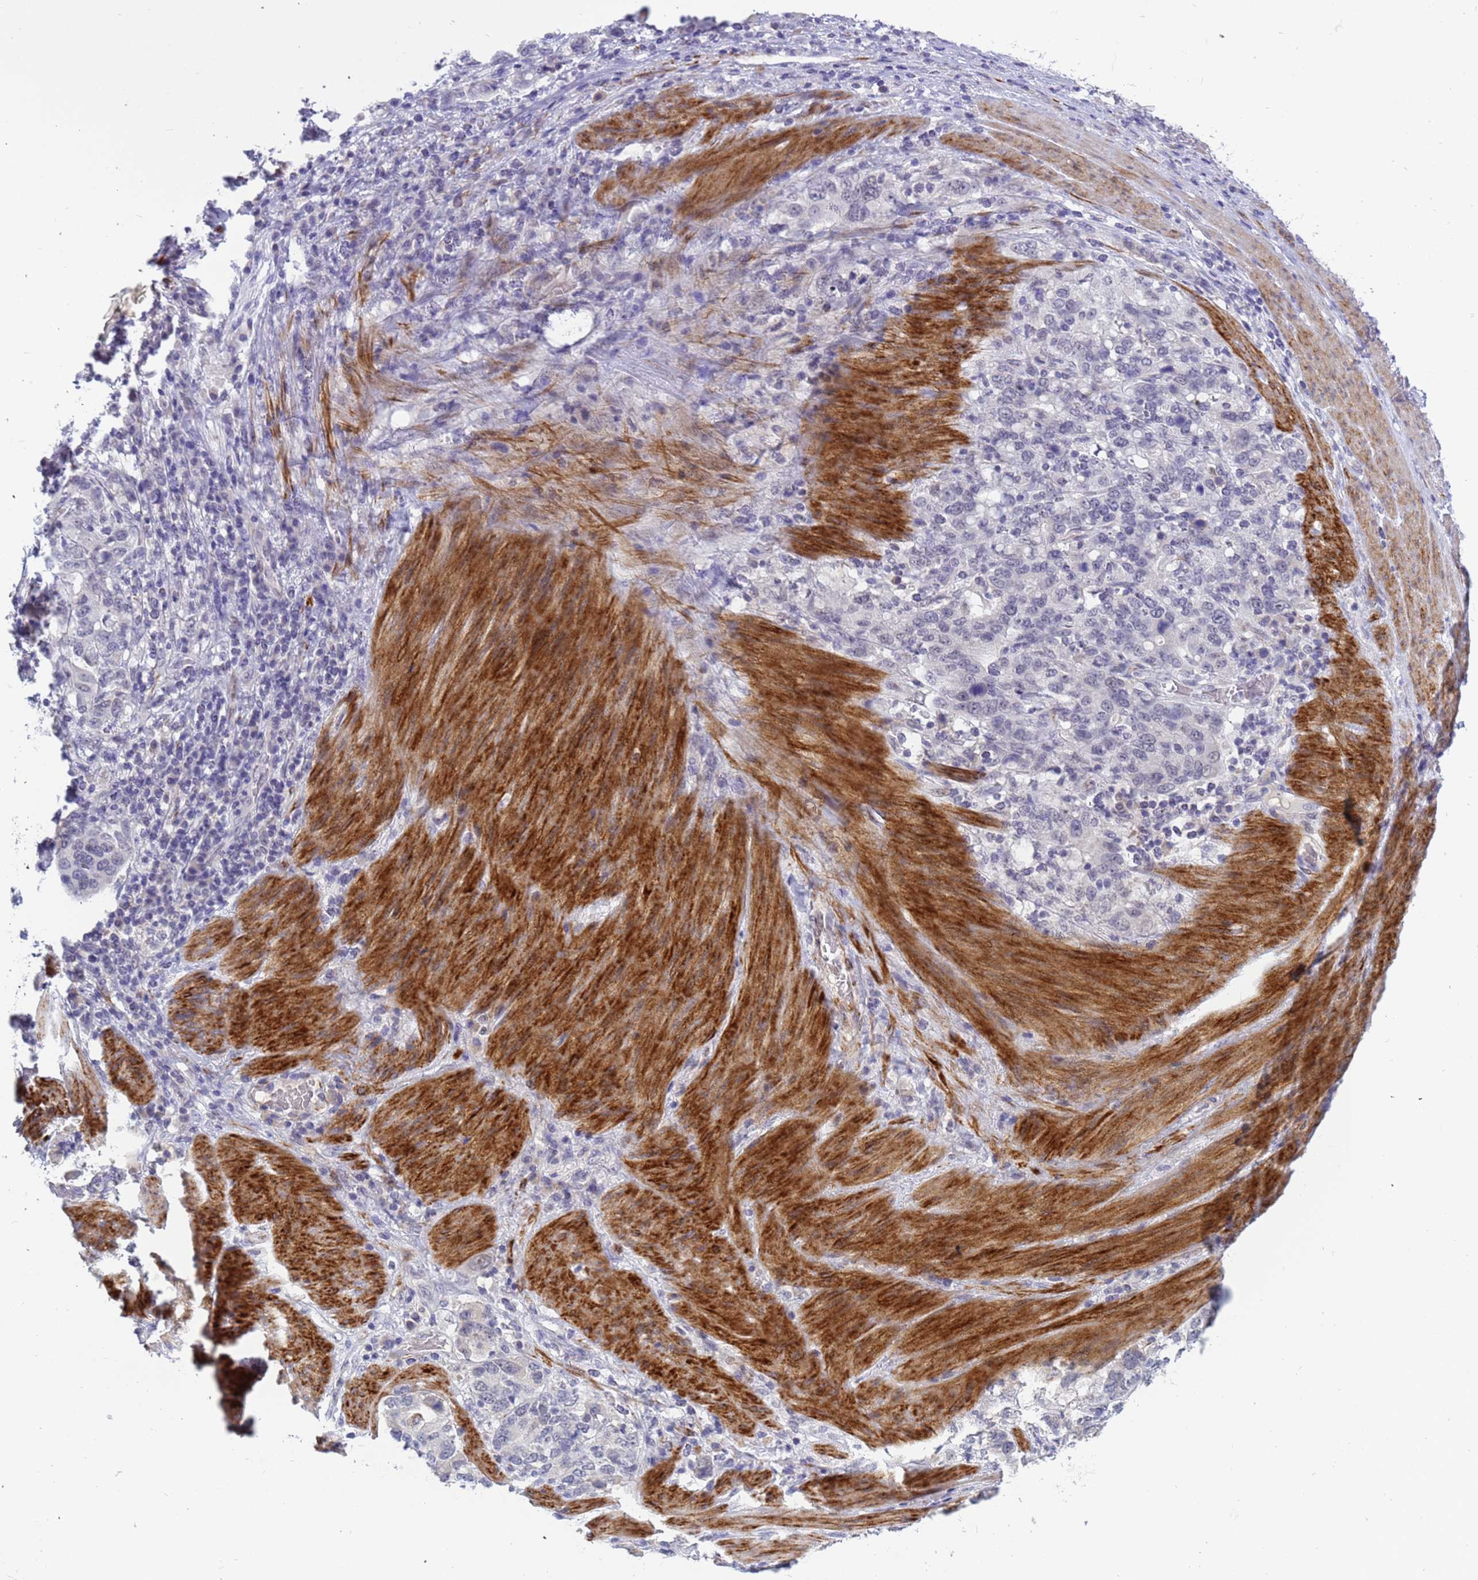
{"staining": {"intensity": "negative", "quantity": "none", "location": "none"}, "tissue": "stomach cancer", "cell_type": "Tumor cells", "image_type": "cancer", "snomed": [{"axis": "morphology", "description": "Adenocarcinoma, NOS"}, {"axis": "topography", "description": "Stomach, upper"}, {"axis": "topography", "description": "Stomach"}], "caption": "Immunohistochemistry micrograph of neoplastic tissue: human stomach adenocarcinoma stained with DAB (3,3'-diaminobenzidine) demonstrates no significant protein positivity in tumor cells.", "gene": "CXorf65", "patient": {"sex": "male", "age": 62}}